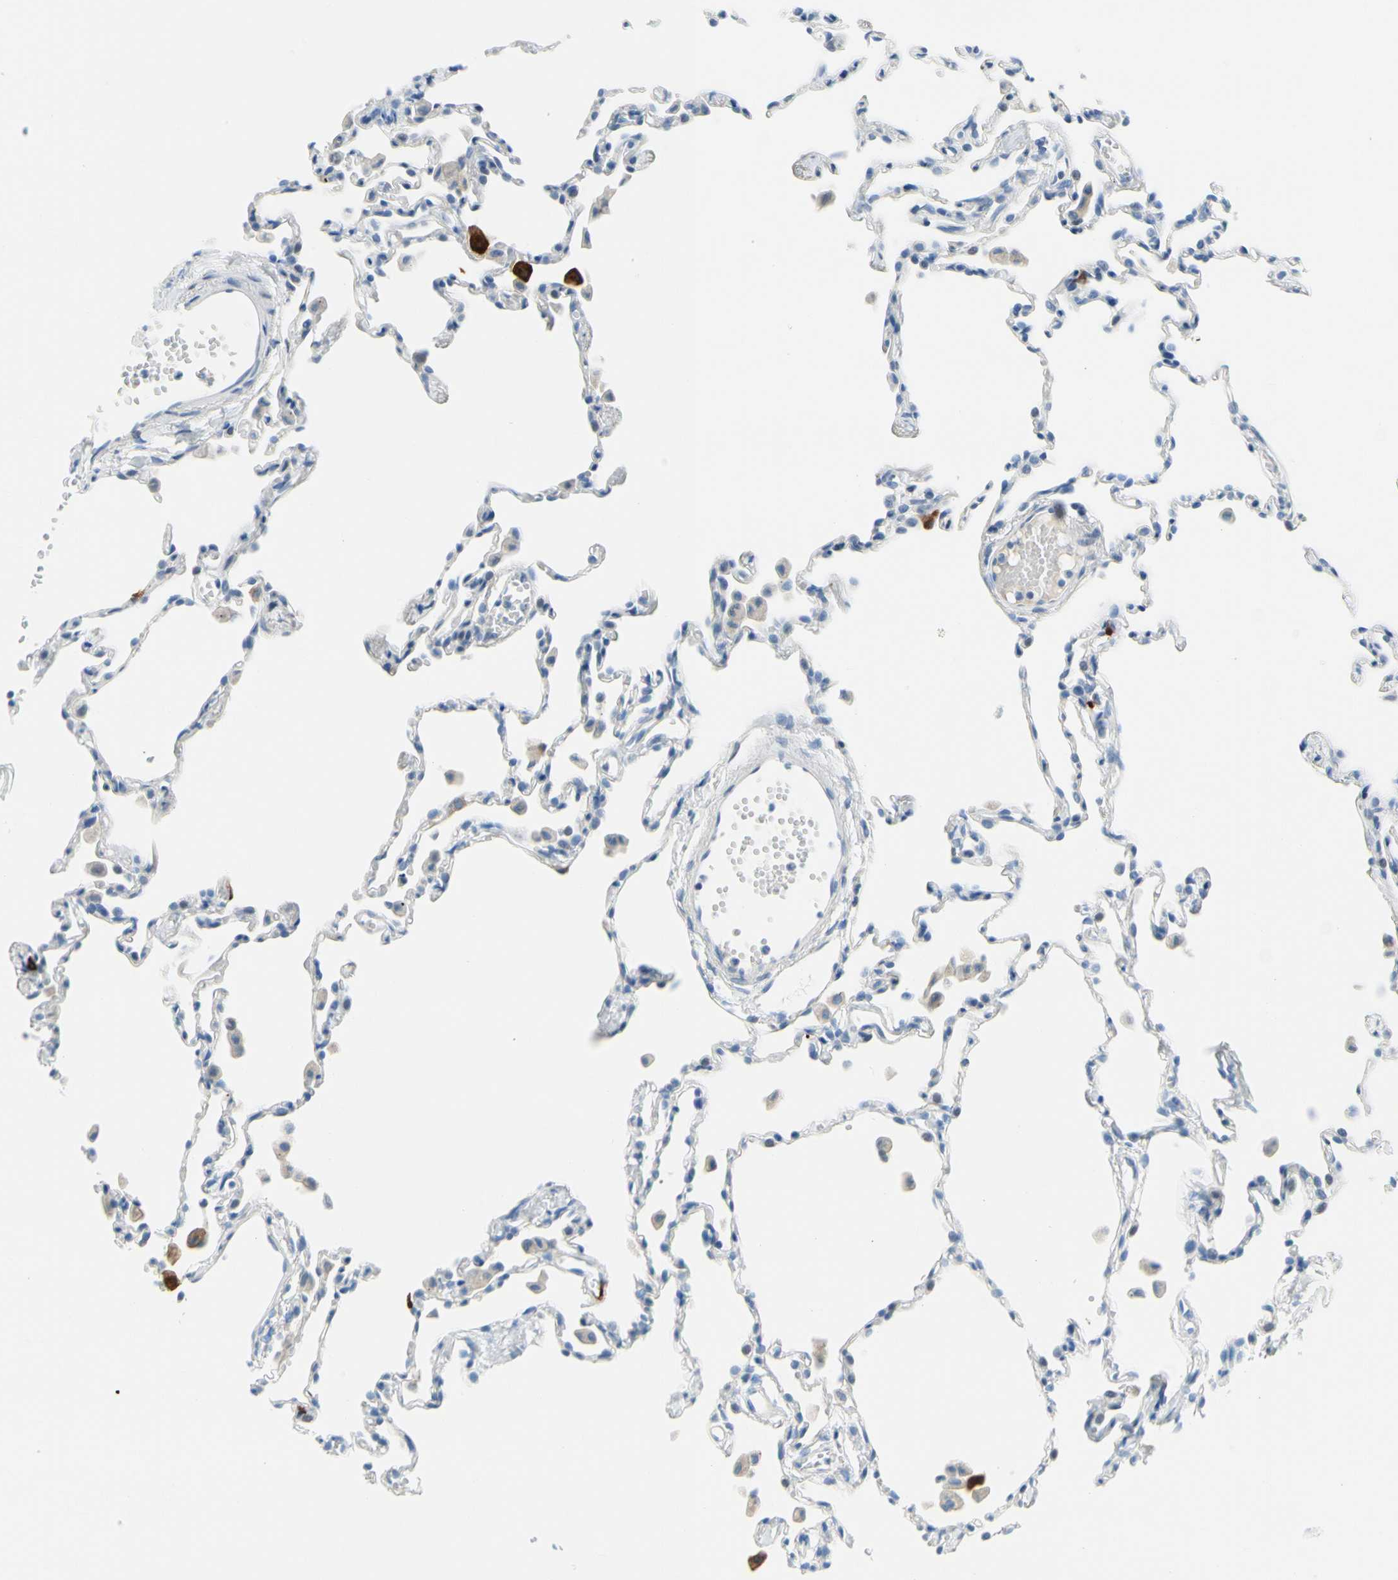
{"staining": {"intensity": "negative", "quantity": "none", "location": "none"}, "tissue": "lung", "cell_type": "Alveolar cells", "image_type": "normal", "snomed": [{"axis": "morphology", "description": "Normal tissue, NOS"}, {"axis": "topography", "description": "Lung"}], "caption": "IHC image of normal lung: human lung stained with DAB (3,3'-diaminobenzidine) exhibits no significant protein expression in alveolar cells. (IHC, brightfield microscopy, high magnification).", "gene": "TACC3", "patient": {"sex": "female", "age": 49}}